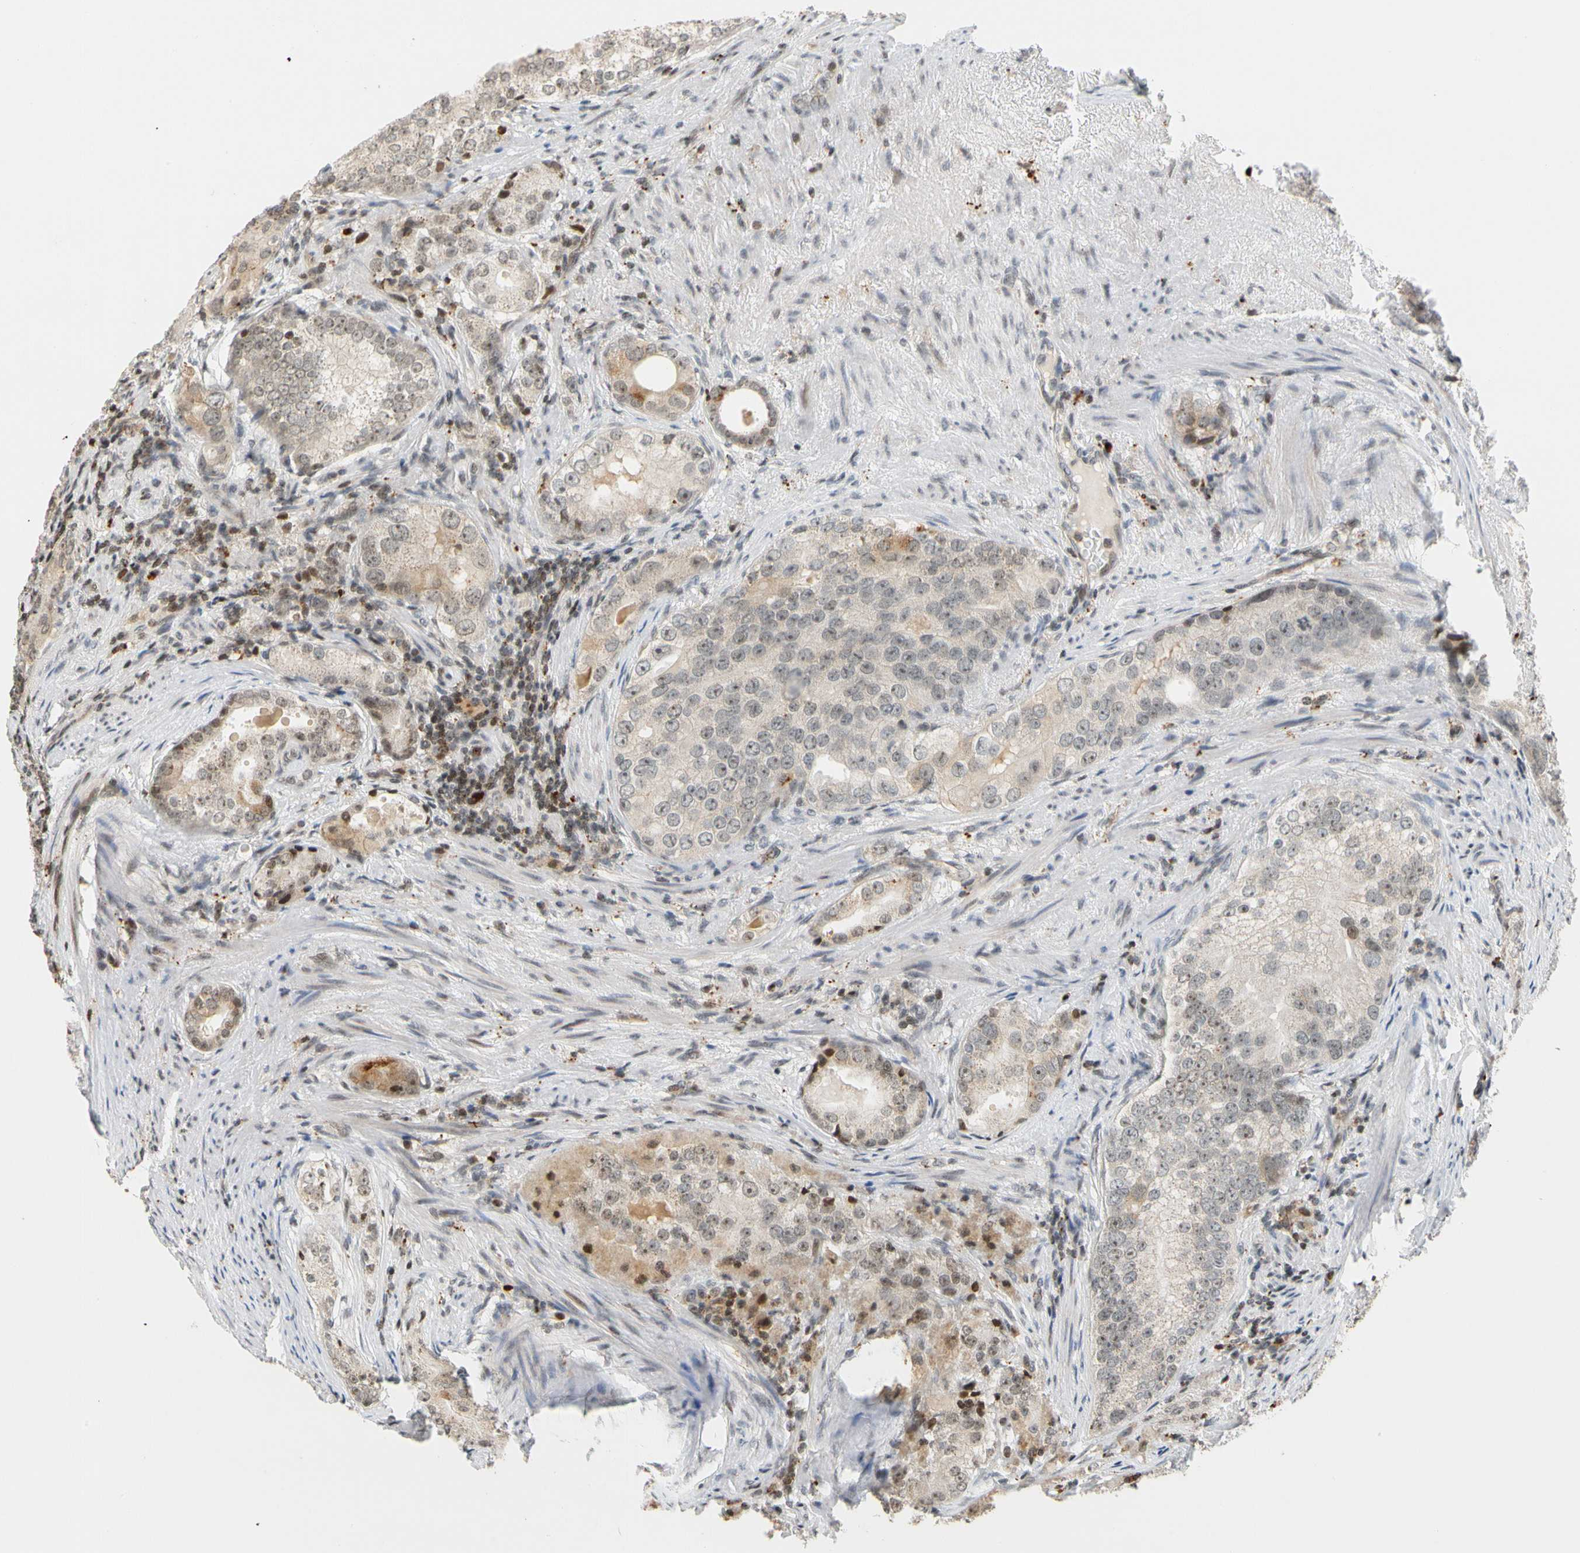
{"staining": {"intensity": "weak", "quantity": "25%-75%", "location": "cytoplasmic/membranous,nuclear"}, "tissue": "prostate cancer", "cell_type": "Tumor cells", "image_type": "cancer", "snomed": [{"axis": "morphology", "description": "Adenocarcinoma, High grade"}, {"axis": "topography", "description": "Prostate"}], "caption": "The micrograph reveals staining of prostate cancer (adenocarcinoma (high-grade)), revealing weak cytoplasmic/membranous and nuclear protein positivity (brown color) within tumor cells. The staining was performed using DAB, with brown indicating positive protein expression. Nuclei are stained blue with hematoxylin.", "gene": "CDK7", "patient": {"sex": "male", "age": 66}}